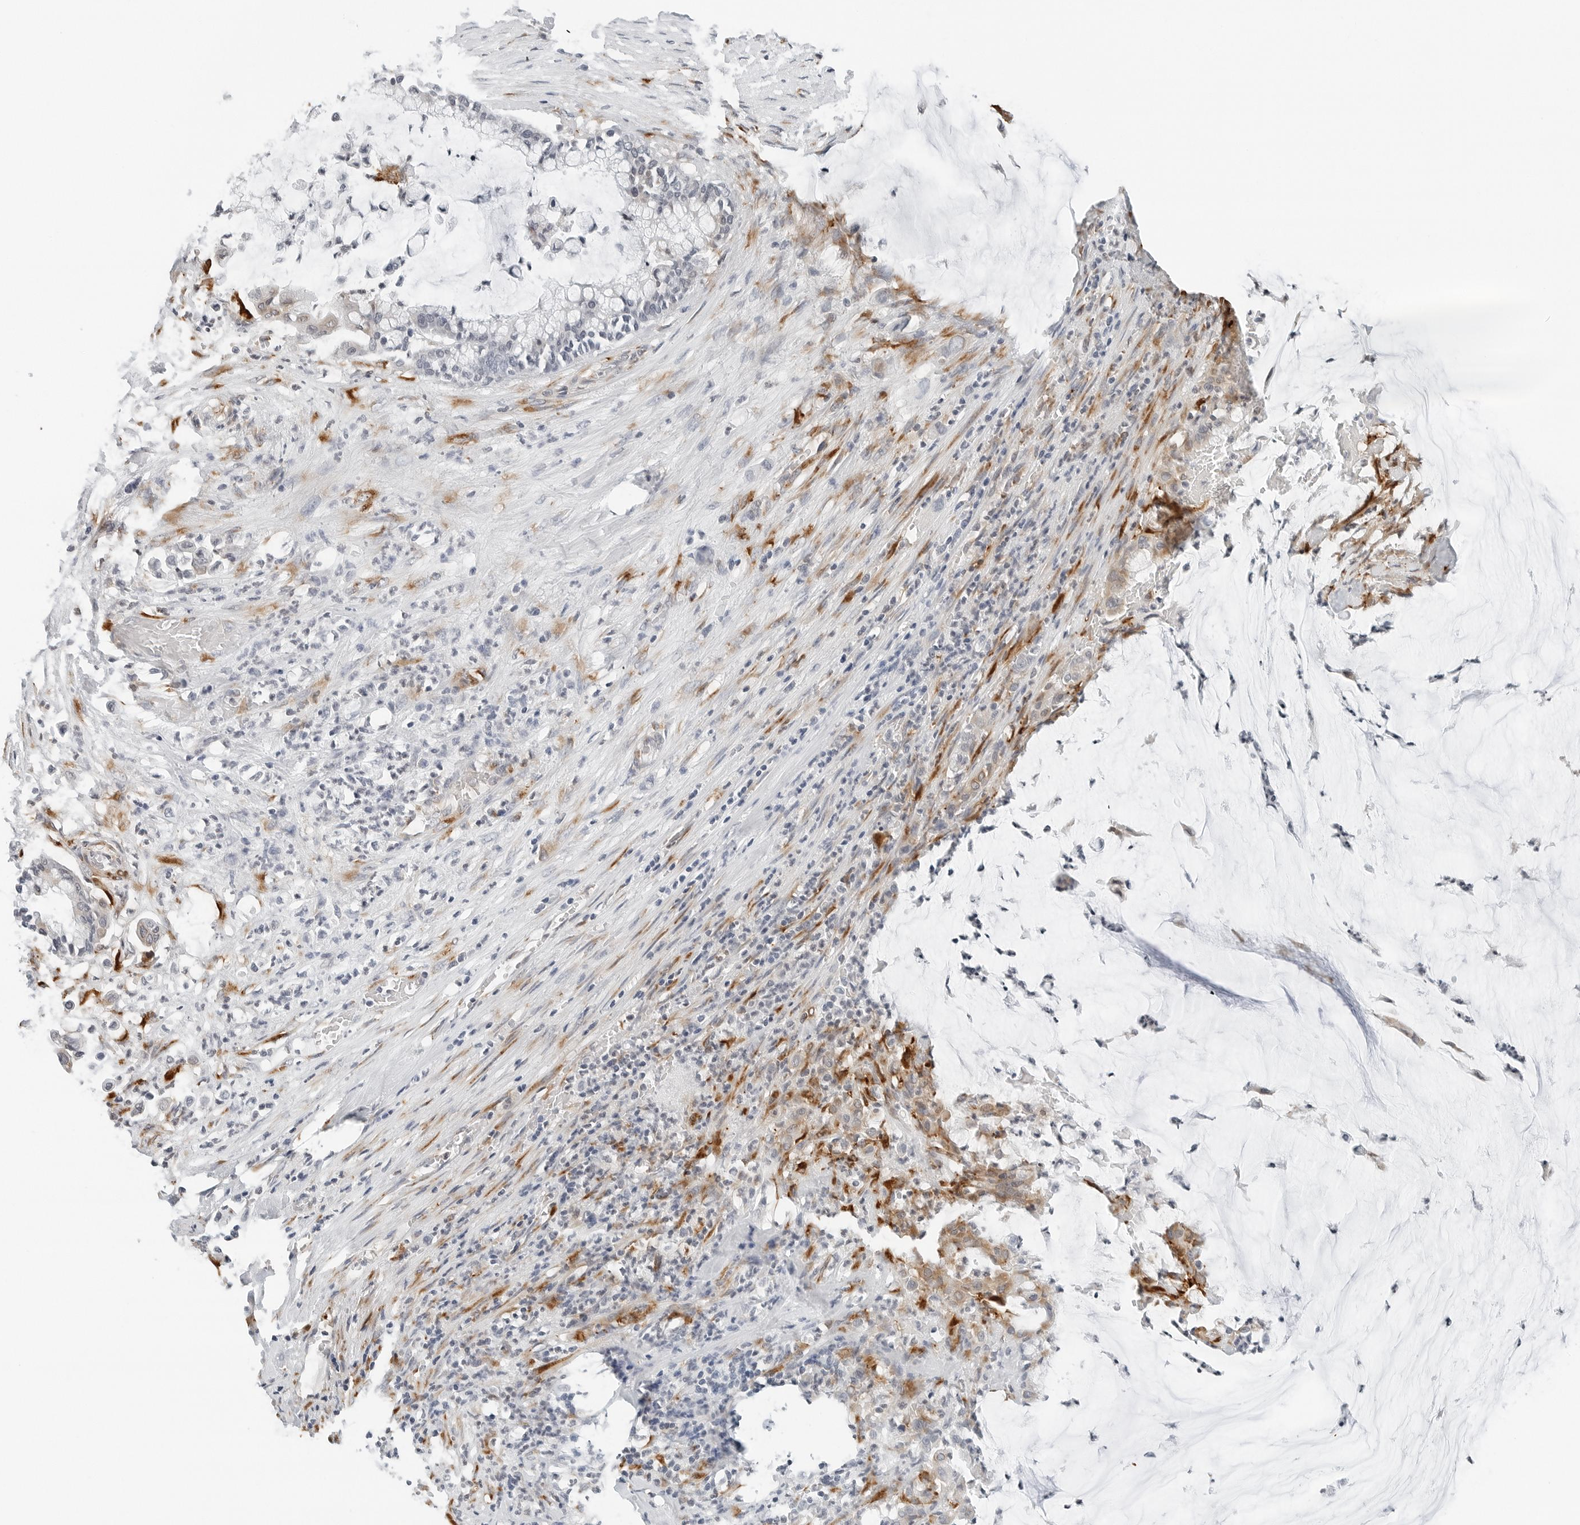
{"staining": {"intensity": "weak", "quantity": "25%-75%", "location": "cytoplasmic/membranous"}, "tissue": "pancreatic cancer", "cell_type": "Tumor cells", "image_type": "cancer", "snomed": [{"axis": "morphology", "description": "Adenocarcinoma, NOS"}, {"axis": "topography", "description": "Pancreas"}], "caption": "Human pancreatic adenocarcinoma stained for a protein (brown) reveals weak cytoplasmic/membranous positive positivity in approximately 25%-75% of tumor cells.", "gene": "P4HA2", "patient": {"sex": "male", "age": 41}}